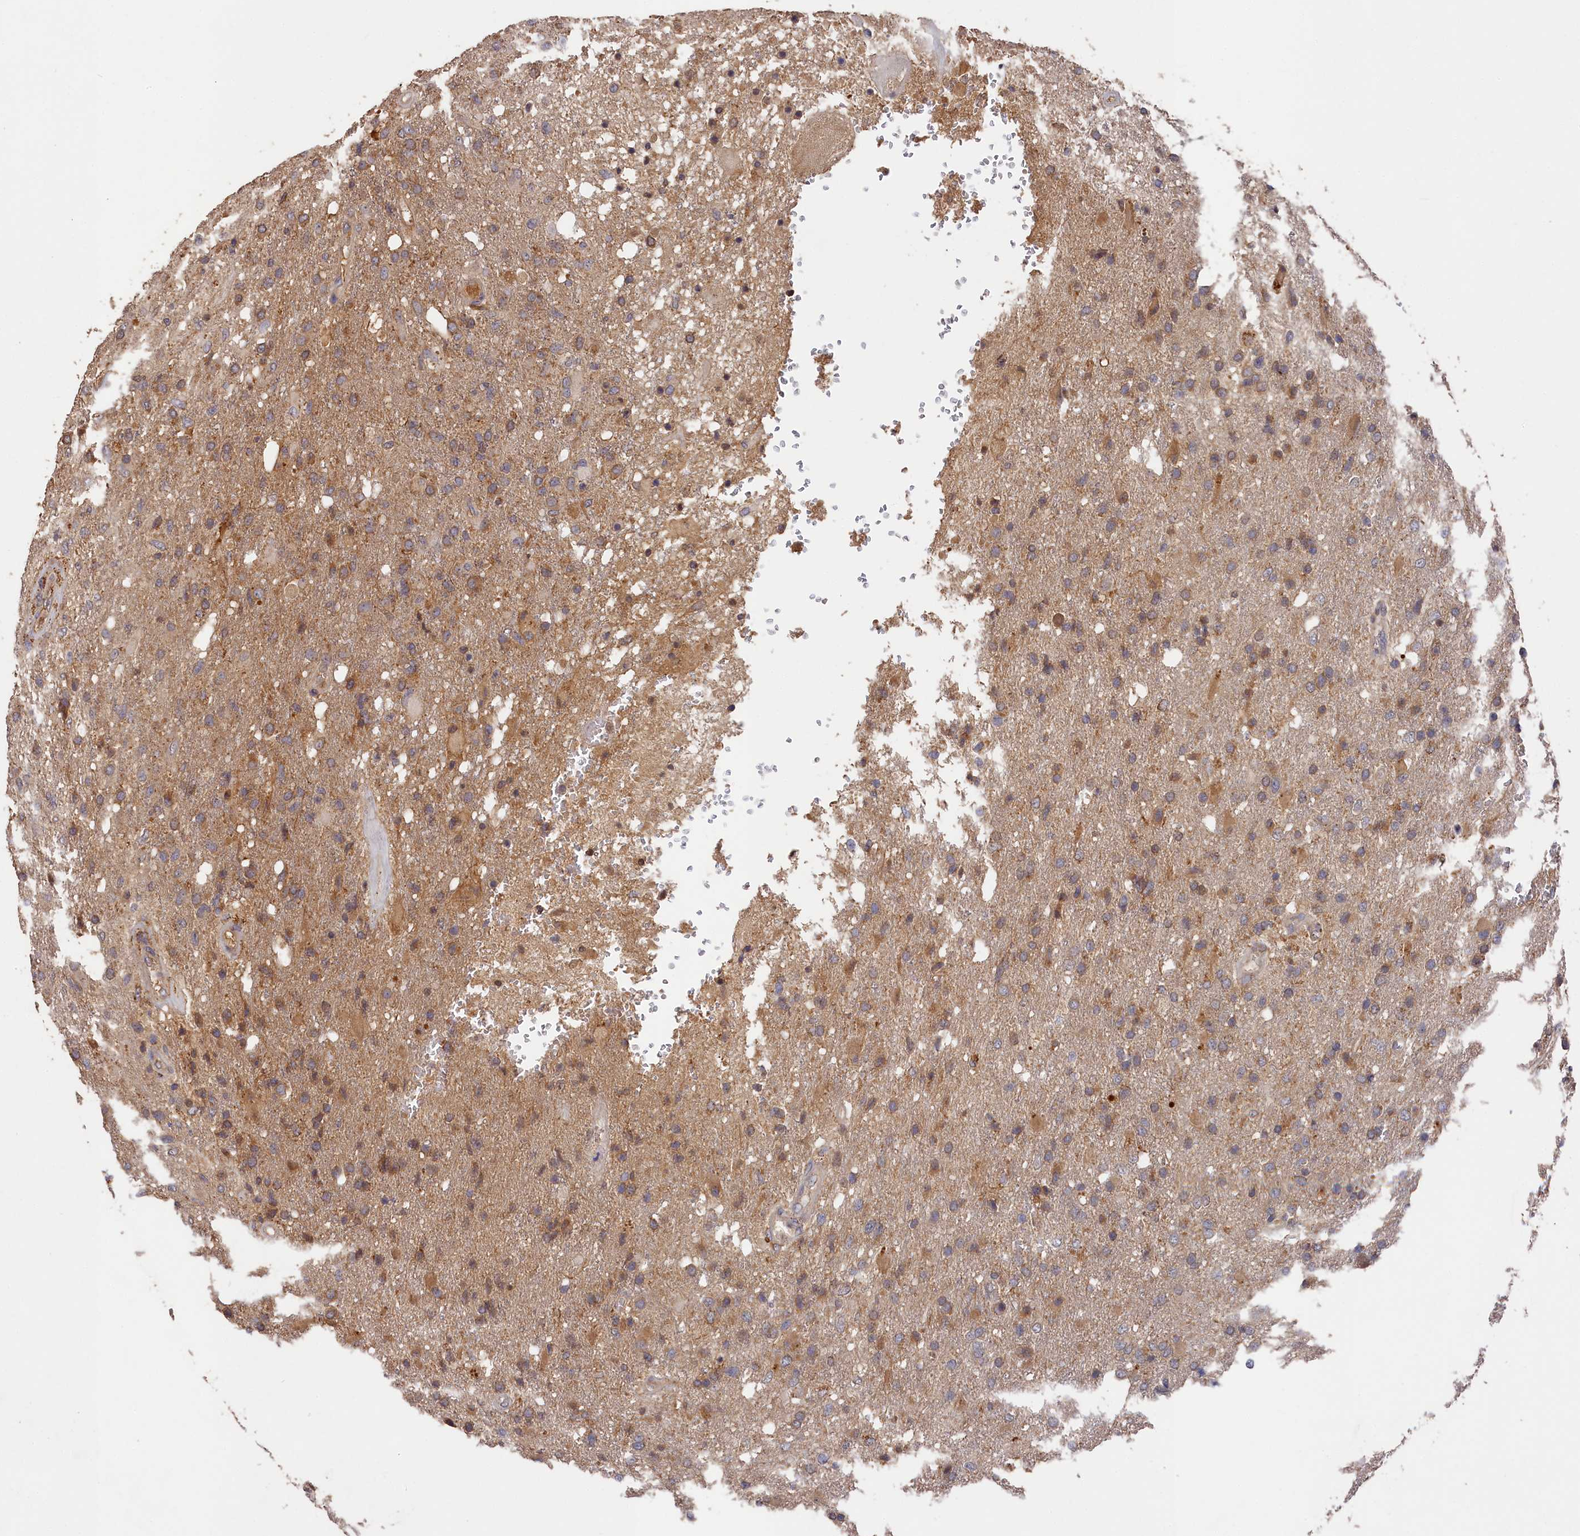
{"staining": {"intensity": "negative", "quantity": "none", "location": "none"}, "tissue": "glioma", "cell_type": "Tumor cells", "image_type": "cancer", "snomed": [{"axis": "morphology", "description": "Glioma, malignant, High grade"}, {"axis": "topography", "description": "Brain"}], "caption": "Immunohistochemistry micrograph of neoplastic tissue: malignant glioma (high-grade) stained with DAB shows no significant protein expression in tumor cells.", "gene": "DHRS11", "patient": {"sex": "female", "age": 74}}